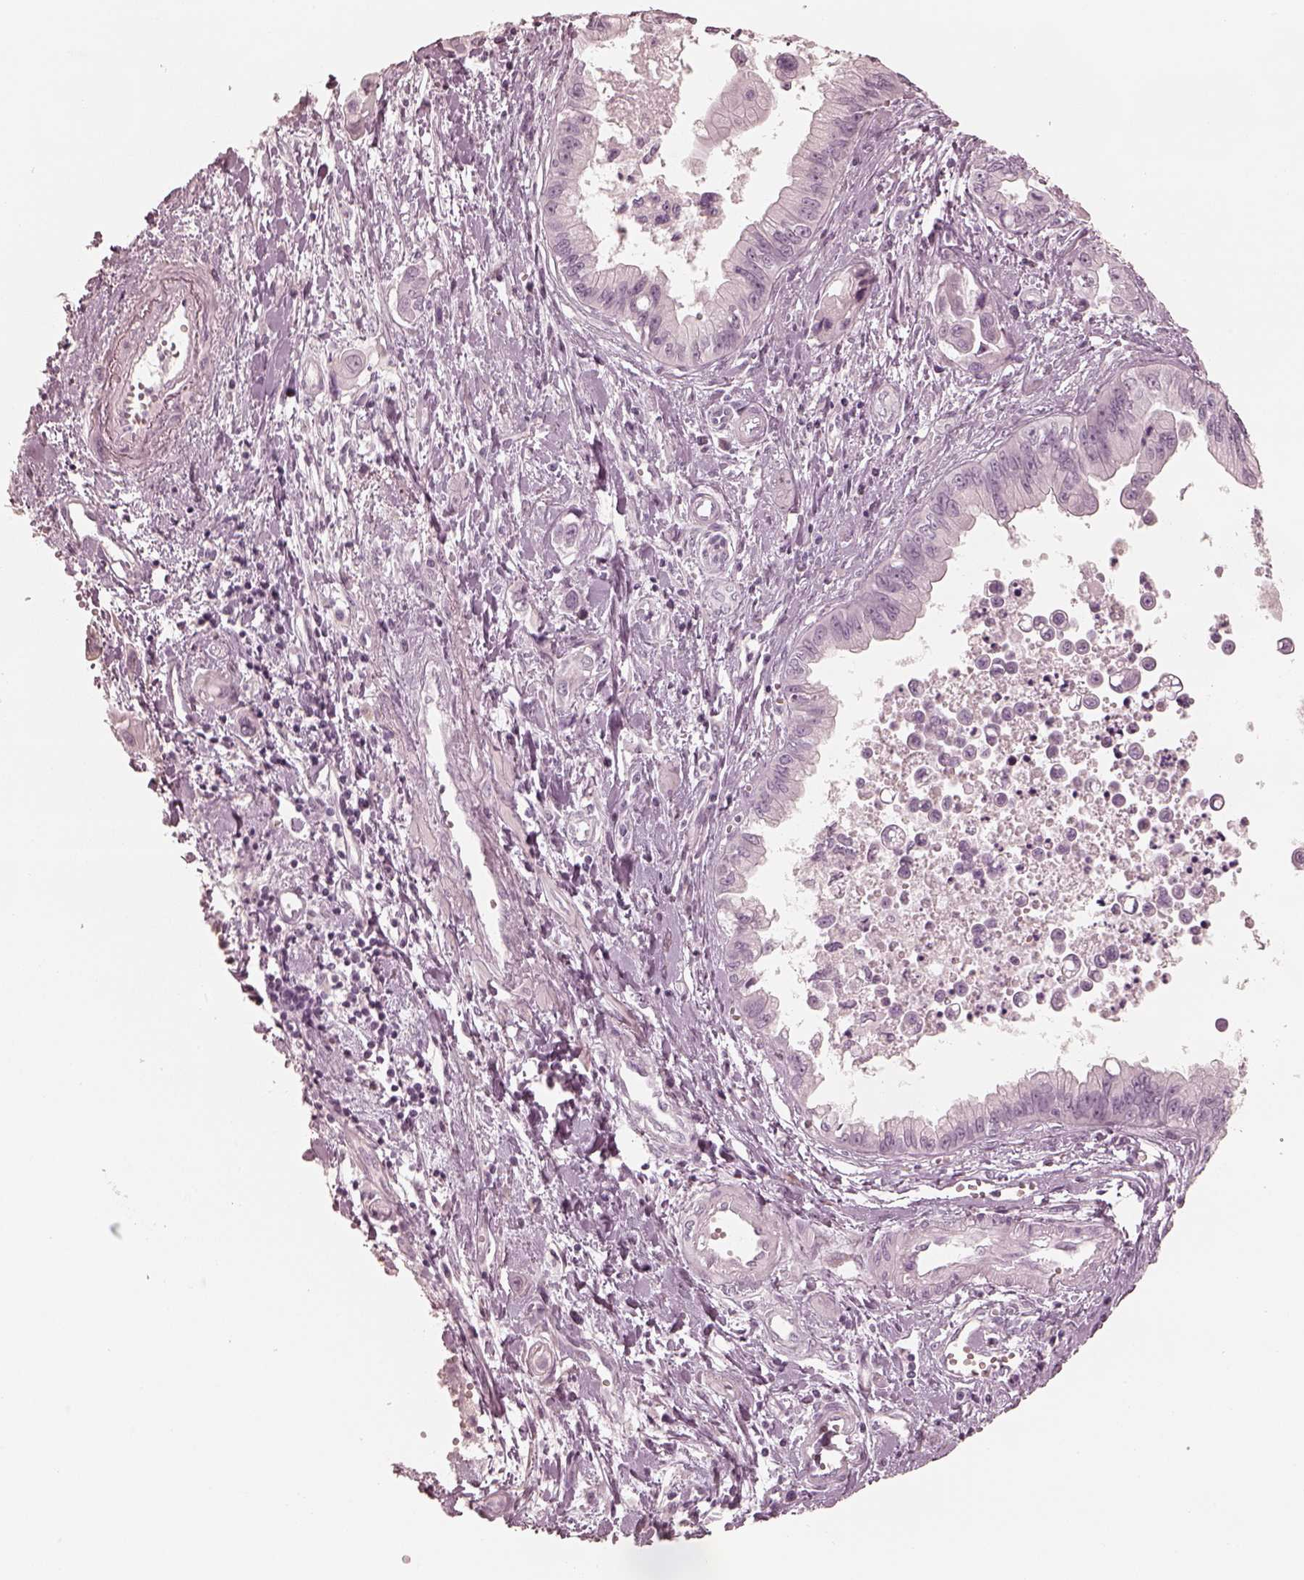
{"staining": {"intensity": "negative", "quantity": "none", "location": "none"}, "tissue": "pancreatic cancer", "cell_type": "Tumor cells", "image_type": "cancer", "snomed": [{"axis": "morphology", "description": "Adenocarcinoma, NOS"}, {"axis": "topography", "description": "Pancreas"}], "caption": "IHC of human pancreatic cancer demonstrates no positivity in tumor cells.", "gene": "CALR3", "patient": {"sex": "male", "age": 60}}